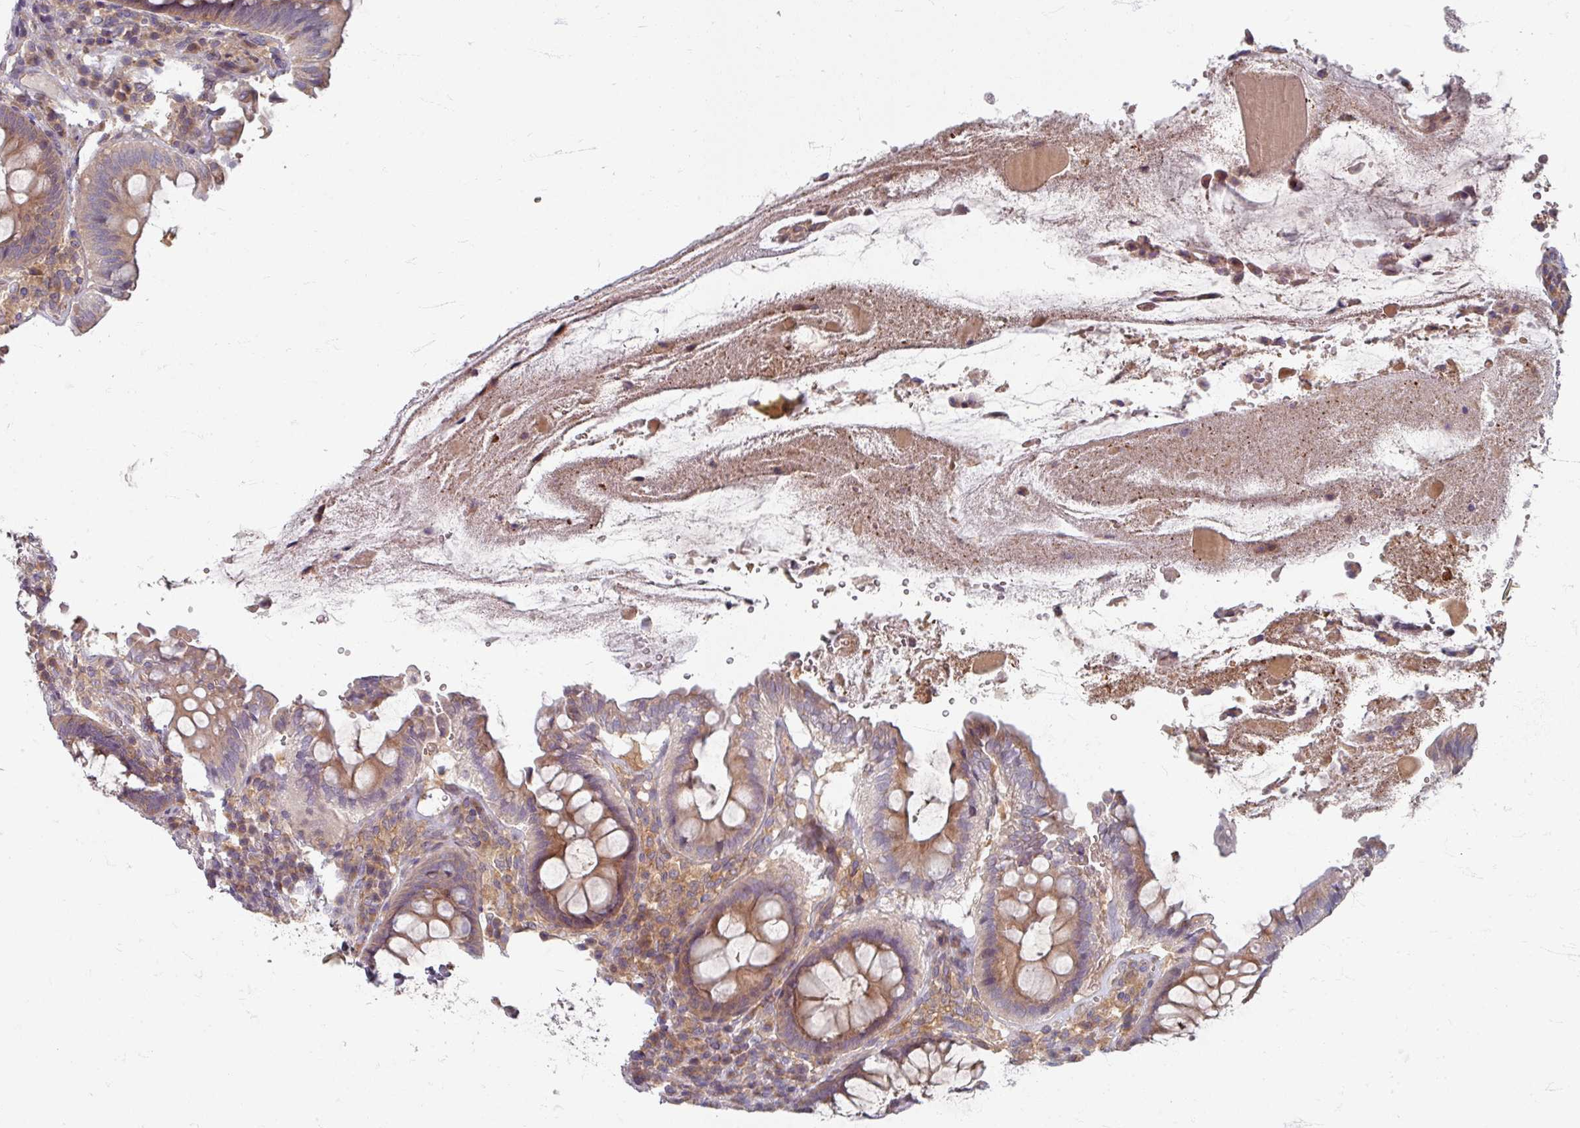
{"staining": {"intensity": "weak", "quantity": ">75%", "location": "cytoplasmic/membranous"}, "tissue": "colon", "cell_type": "Endothelial cells", "image_type": "normal", "snomed": [{"axis": "morphology", "description": "Normal tissue, NOS"}, {"axis": "topography", "description": "Colon"}], "caption": "A high-resolution photomicrograph shows IHC staining of benign colon, which demonstrates weak cytoplasmic/membranous expression in approximately >75% of endothelial cells.", "gene": "STAM", "patient": {"sex": "male", "age": 84}}